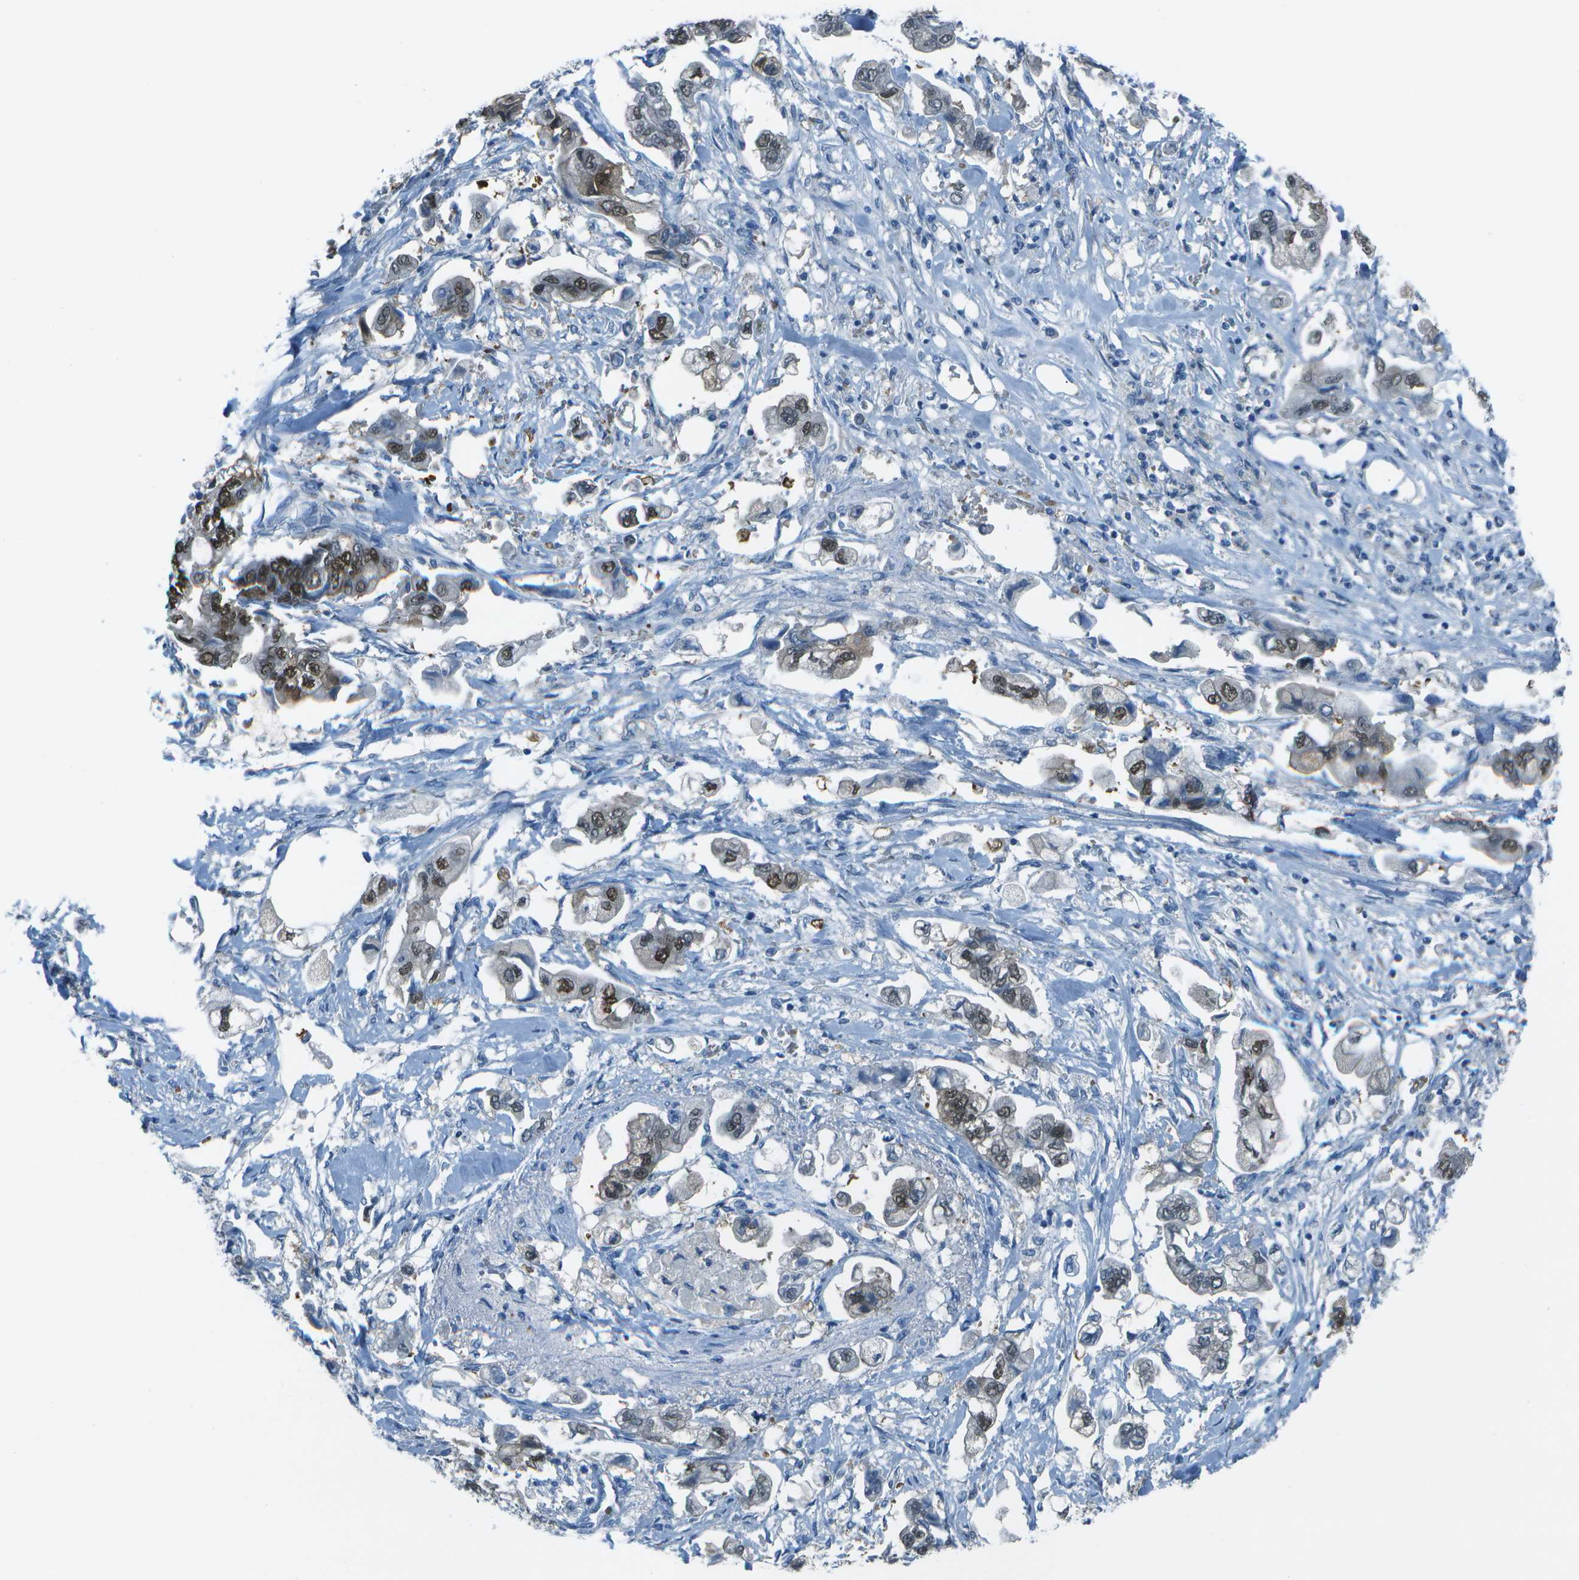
{"staining": {"intensity": "moderate", "quantity": ">75%", "location": "nuclear"}, "tissue": "stomach cancer", "cell_type": "Tumor cells", "image_type": "cancer", "snomed": [{"axis": "morphology", "description": "Adenocarcinoma, NOS"}, {"axis": "topography", "description": "Stomach"}], "caption": "Tumor cells exhibit medium levels of moderate nuclear positivity in approximately >75% of cells in stomach adenocarcinoma.", "gene": "ASL", "patient": {"sex": "male", "age": 62}}